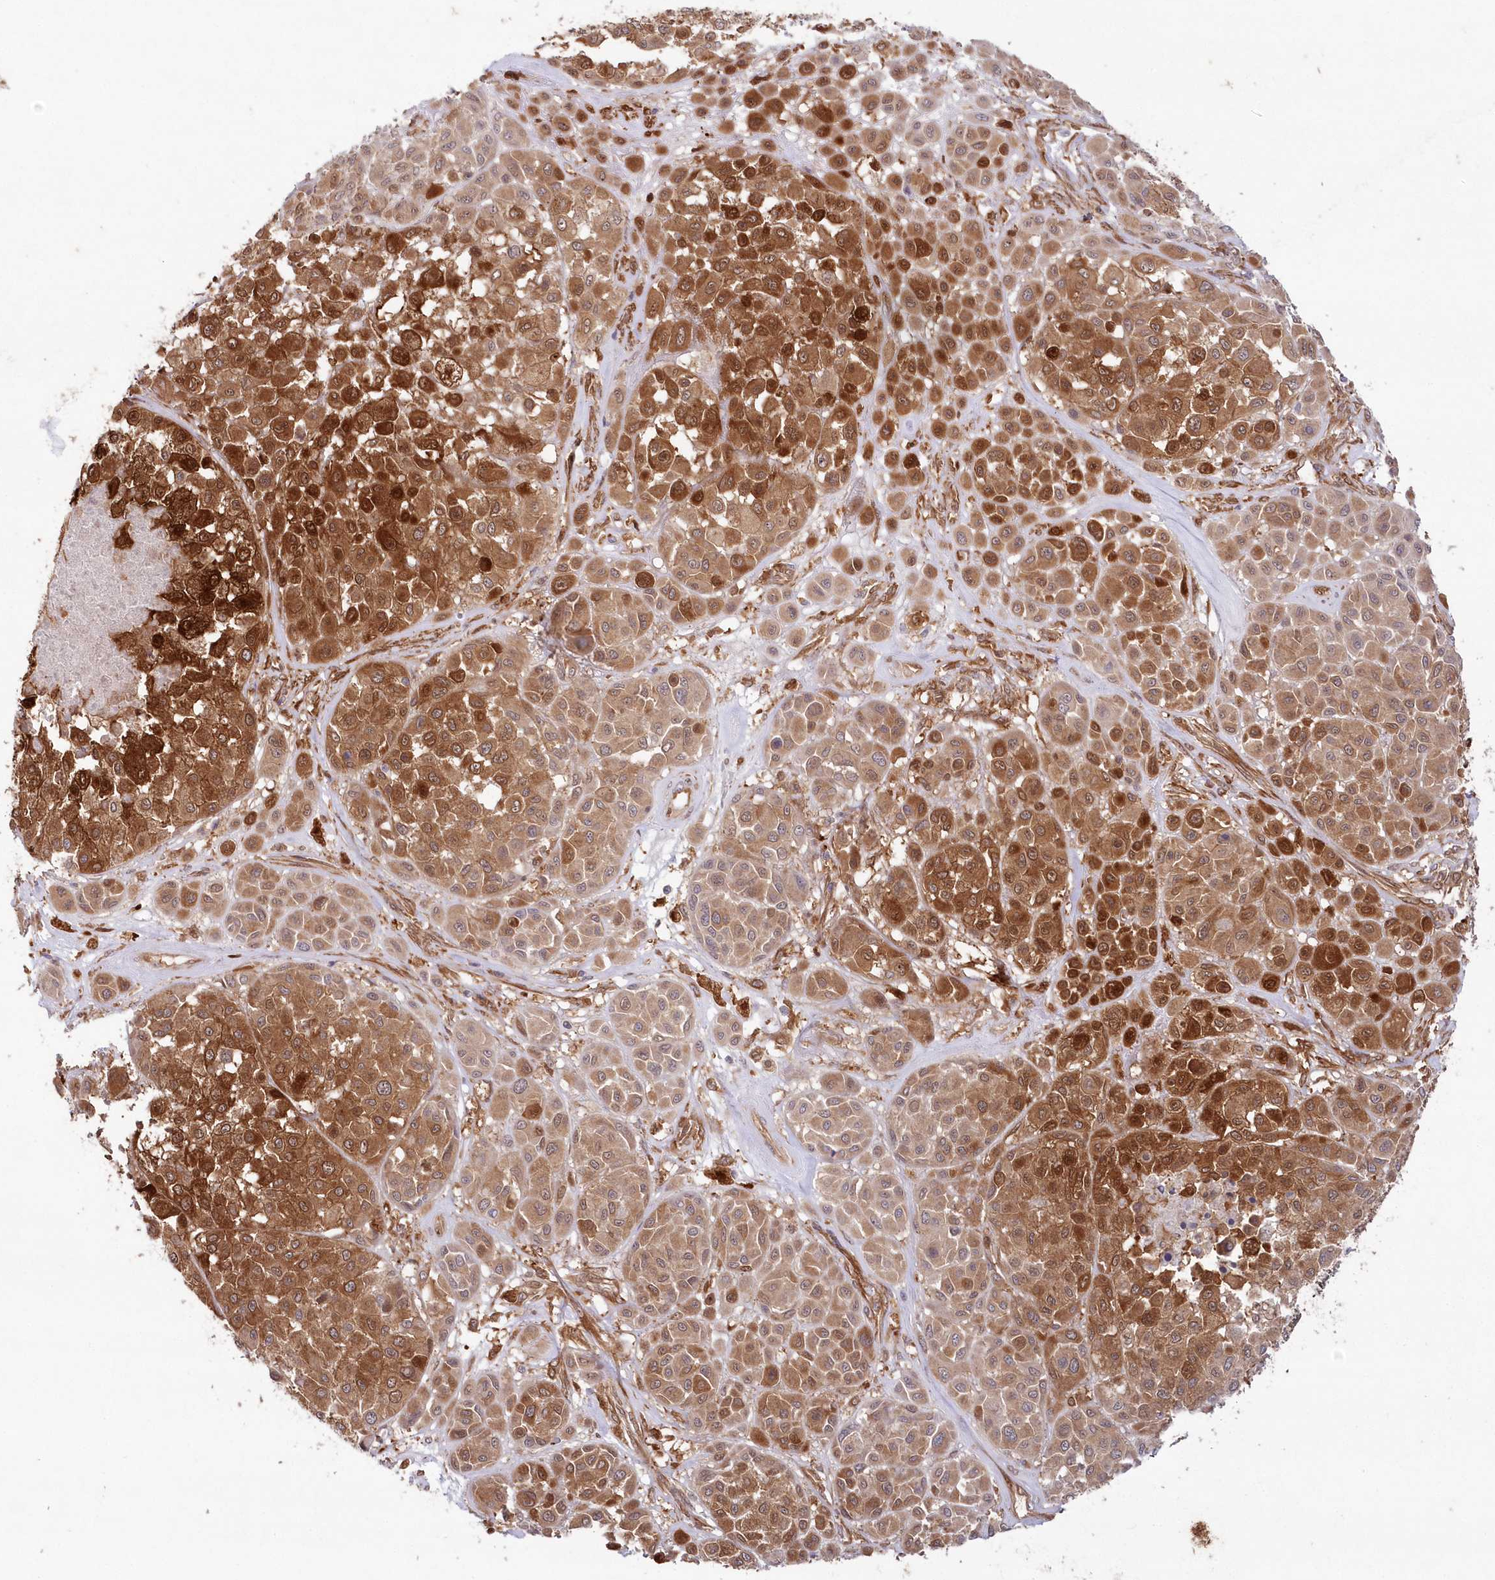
{"staining": {"intensity": "strong", "quantity": "25%-75%", "location": "cytoplasmic/membranous,nuclear"}, "tissue": "melanoma", "cell_type": "Tumor cells", "image_type": "cancer", "snomed": [{"axis": "morphology", "description": "Malignant melanoma, Metastatic site"}, {"axis": "topography", "description": "Soft tissue"}], "caption": "Malignant melanoma (metastatic site) stained for a protein reveals strong cytoplasmic/membranous and nuclear positivity in tumor cells. Using DAB (3,3'-diaminobenzidine) (brown) and hematoxylin (blue) stains, captured at high magnification using brightfield microscopy.", "gene": "GBE1", "patient": {"sex": "male", "age": 41}}